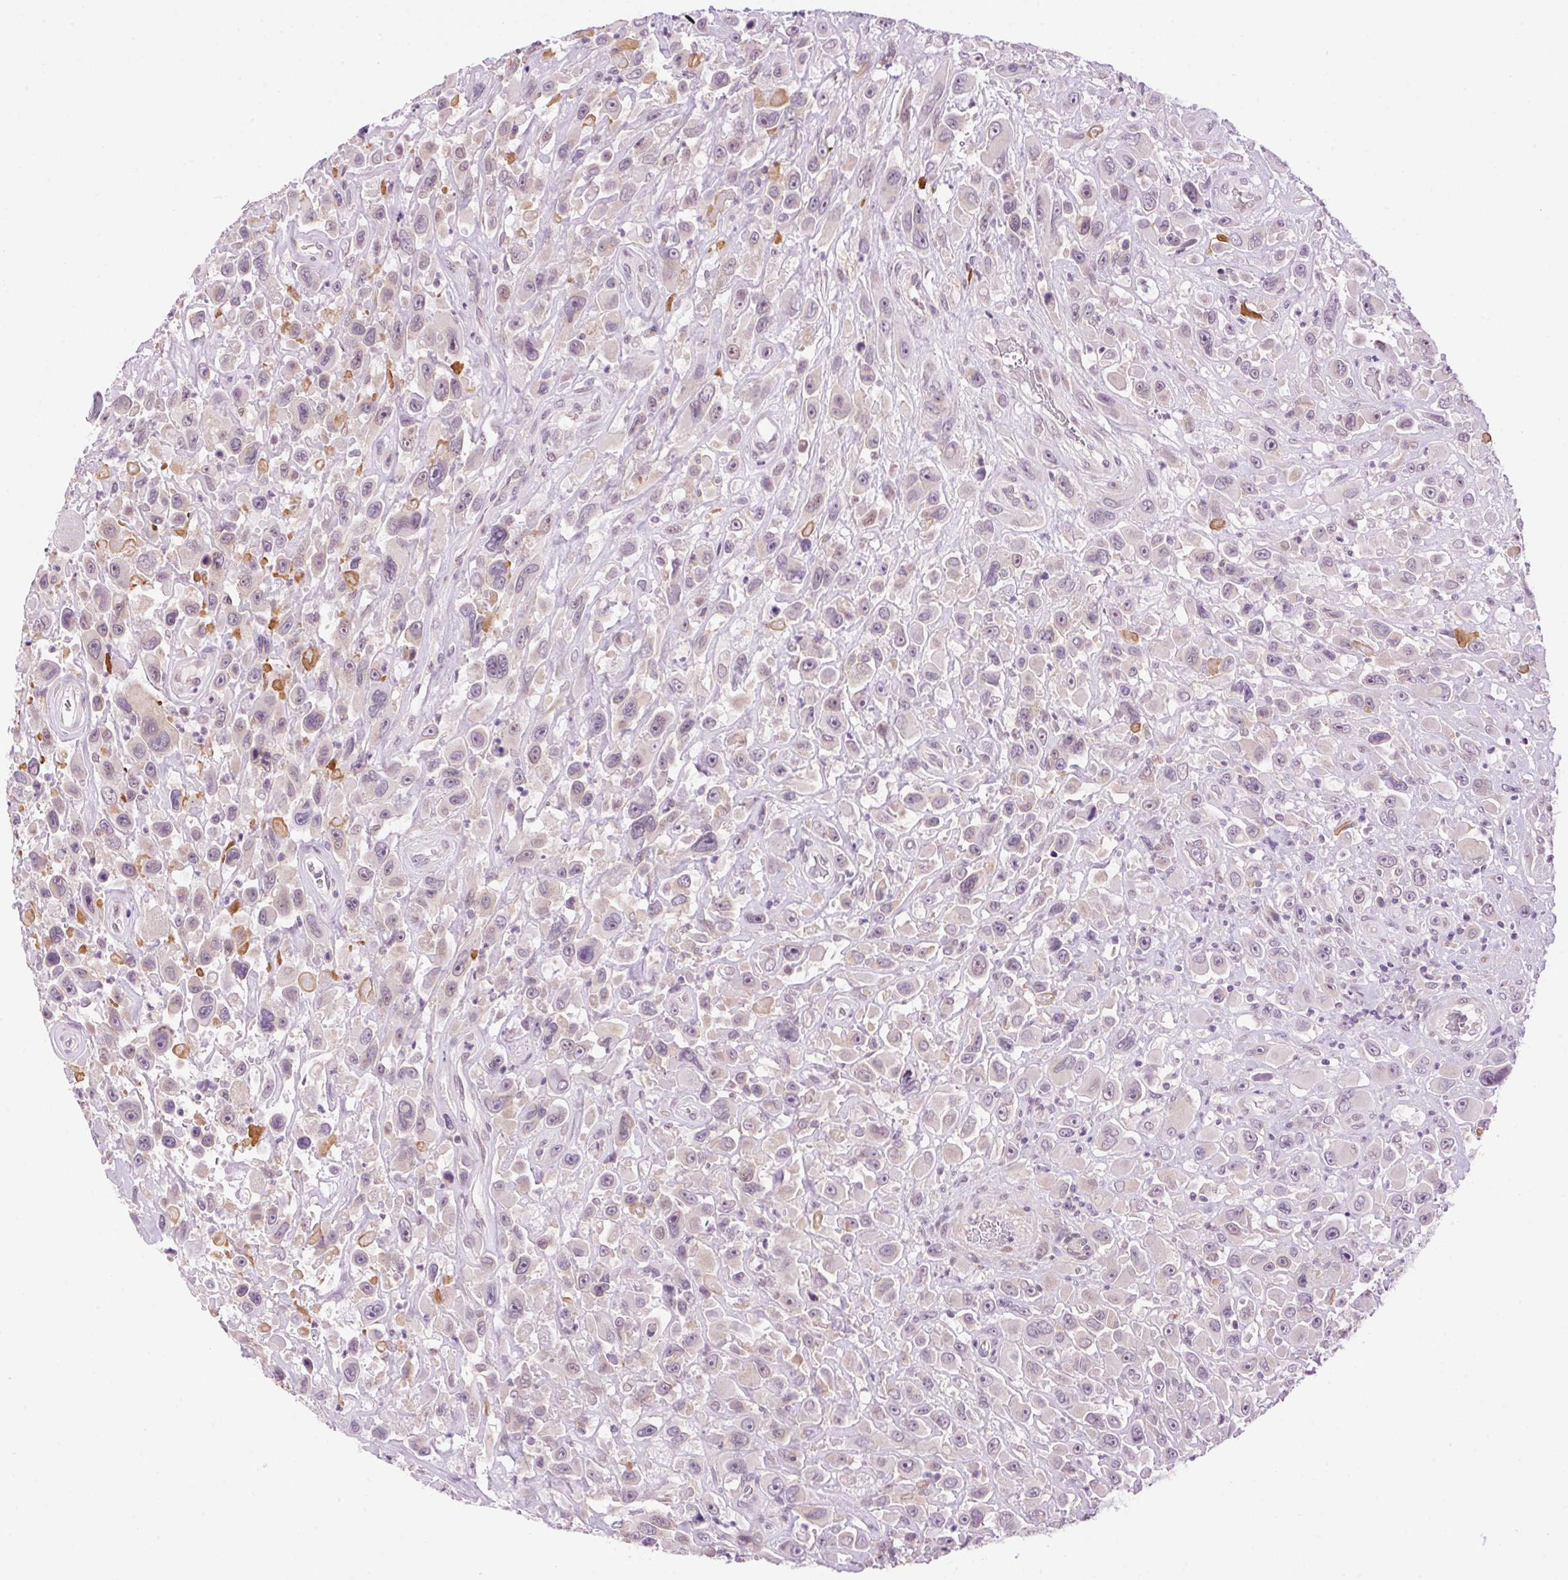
{"staining": {"intensity": "negative", "quantity": "none", "location": "none"}, "tissue": "urothelial cancer", "cell_type": "Tumor cells", "image_type": "cancer", "snomed": [{"axis": "morphology", "description": "Urothelial carcinoma, High grade"}, {"axis": "topography", "description": "Urinary bladder"}], "caption": "Tumor cells show no significant protein positivity in urothelial cancer. Brightfield microscopy of immunohistochemistry (IHC) stained with DAB (3,3'-diaminobenzidine) (brown) and hematoxylin (blue), captured at high magnification.", "gene": "SMIM13", "patient": {"sex": "male", "age": 53}}